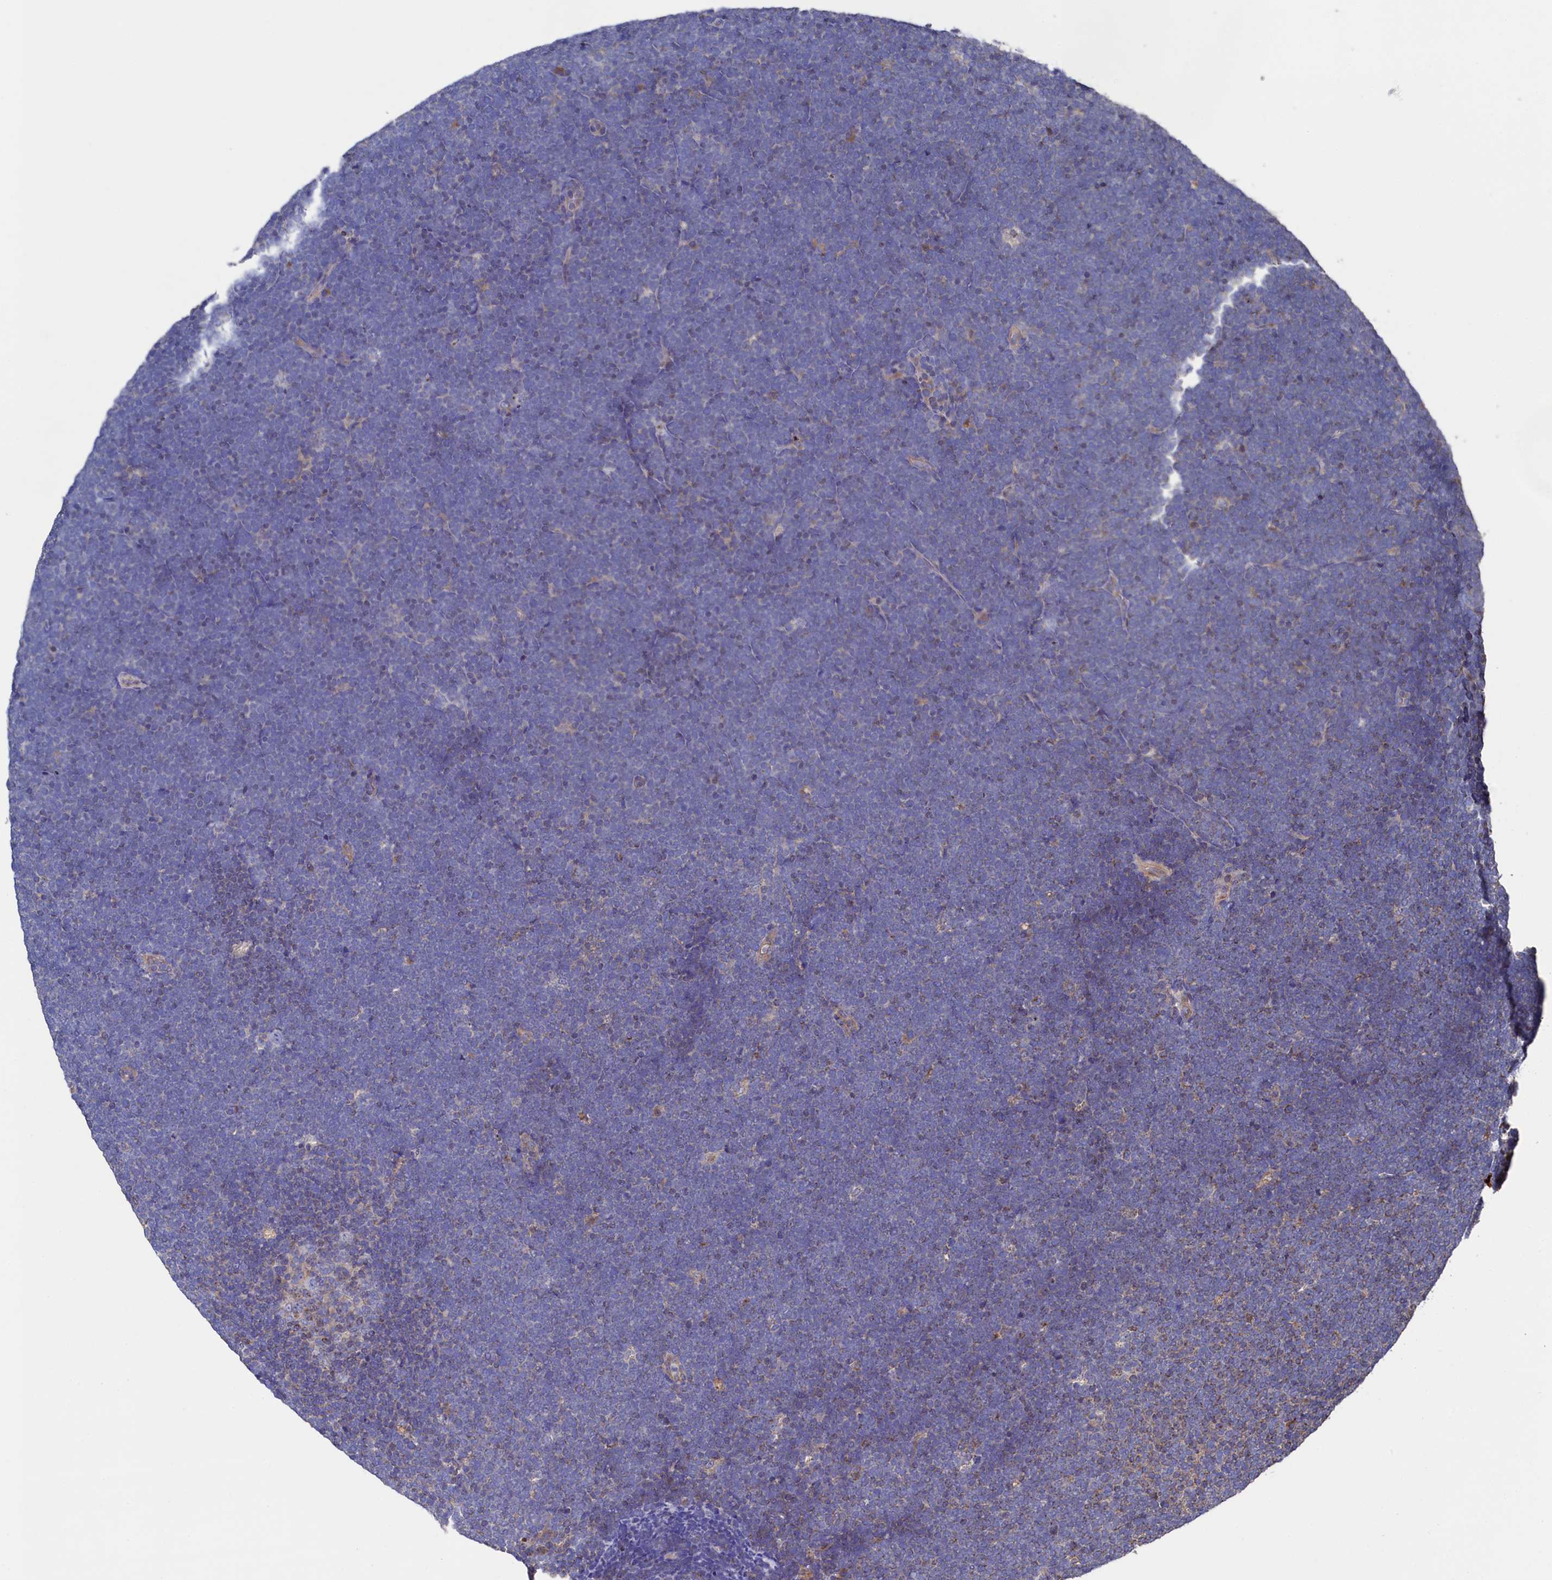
{"staining": {"intensity": "negative", "quantity": "none", "location": "none"}, "tissue": "lymphoma", "cell_type": "Tumor cells", "image_type": "cancer", "snomed": [{"axis": "morphology", "description": "Malignant lymphoma, non-Hodgkin's type, High grade"}, {"axis": "topography", "description": "Lymph node"}], "caption": "This is an IHC image of human lymphoma. There is no positivity in tumor cells.", "gene": "TK2", "patient": {"sex": "male", "age": 13}}